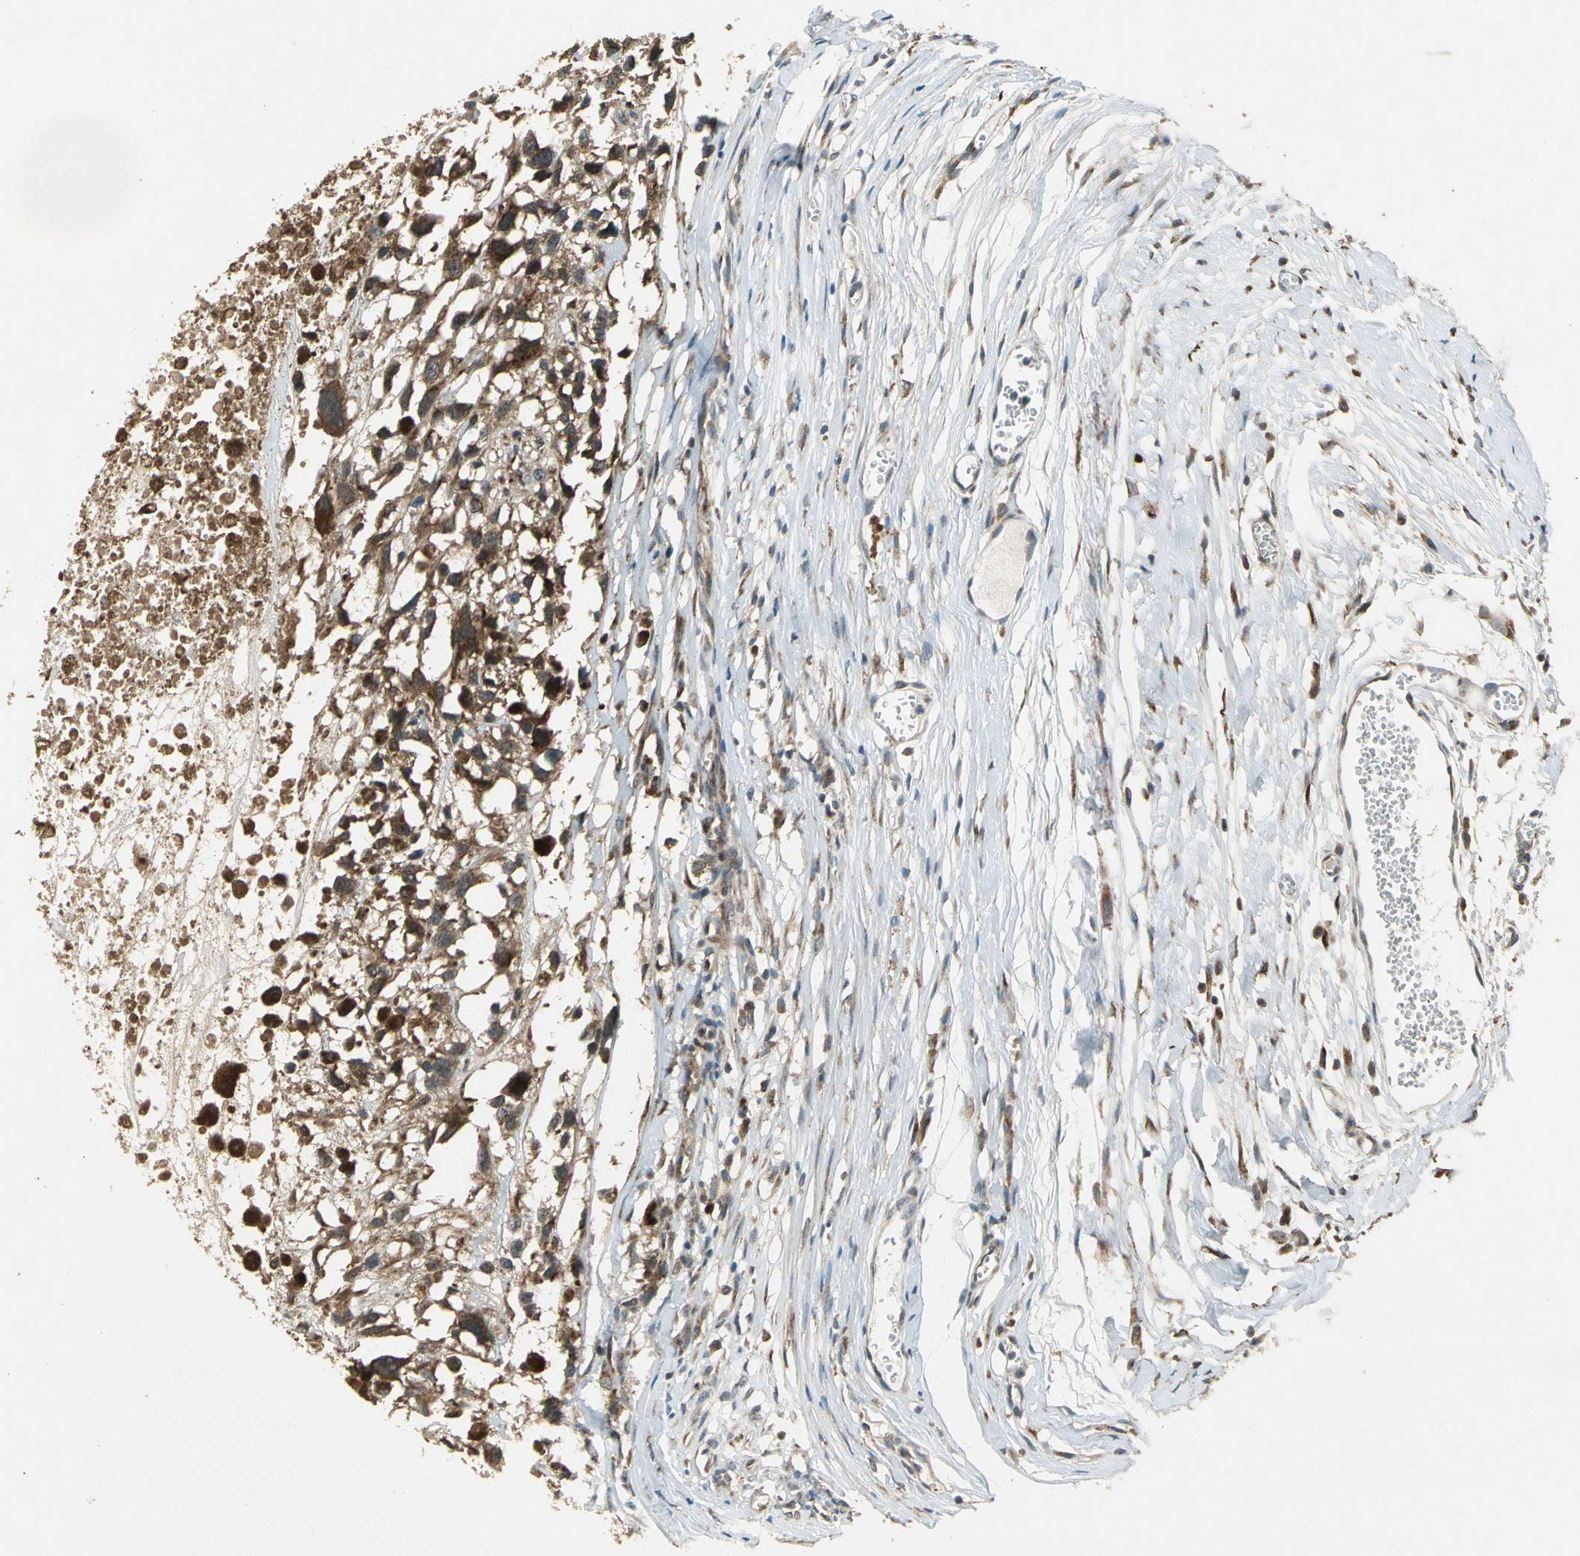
{"staining": {"intensity": "strong", "quantity": ">75%", "location": "cytoplasmic/membranous"}, "tissue": "melanoma", "cell_type": "Tumor cells", "image_type": "cancer", "snomed": [{"axis": "morphology", "description": "Malignant melanoma, Metastatic site"}, {"axis": "topography", "description": "Lymph node"}], "caption": "Malignant melanoma (metastatic site) stained for a protein (brown) exhibits strong cytoplasmic/membranous positive positivity in about >75% of tumor cells.", "gene": "NFKBIE", "patient": {"sex": "male", "age": 59}}